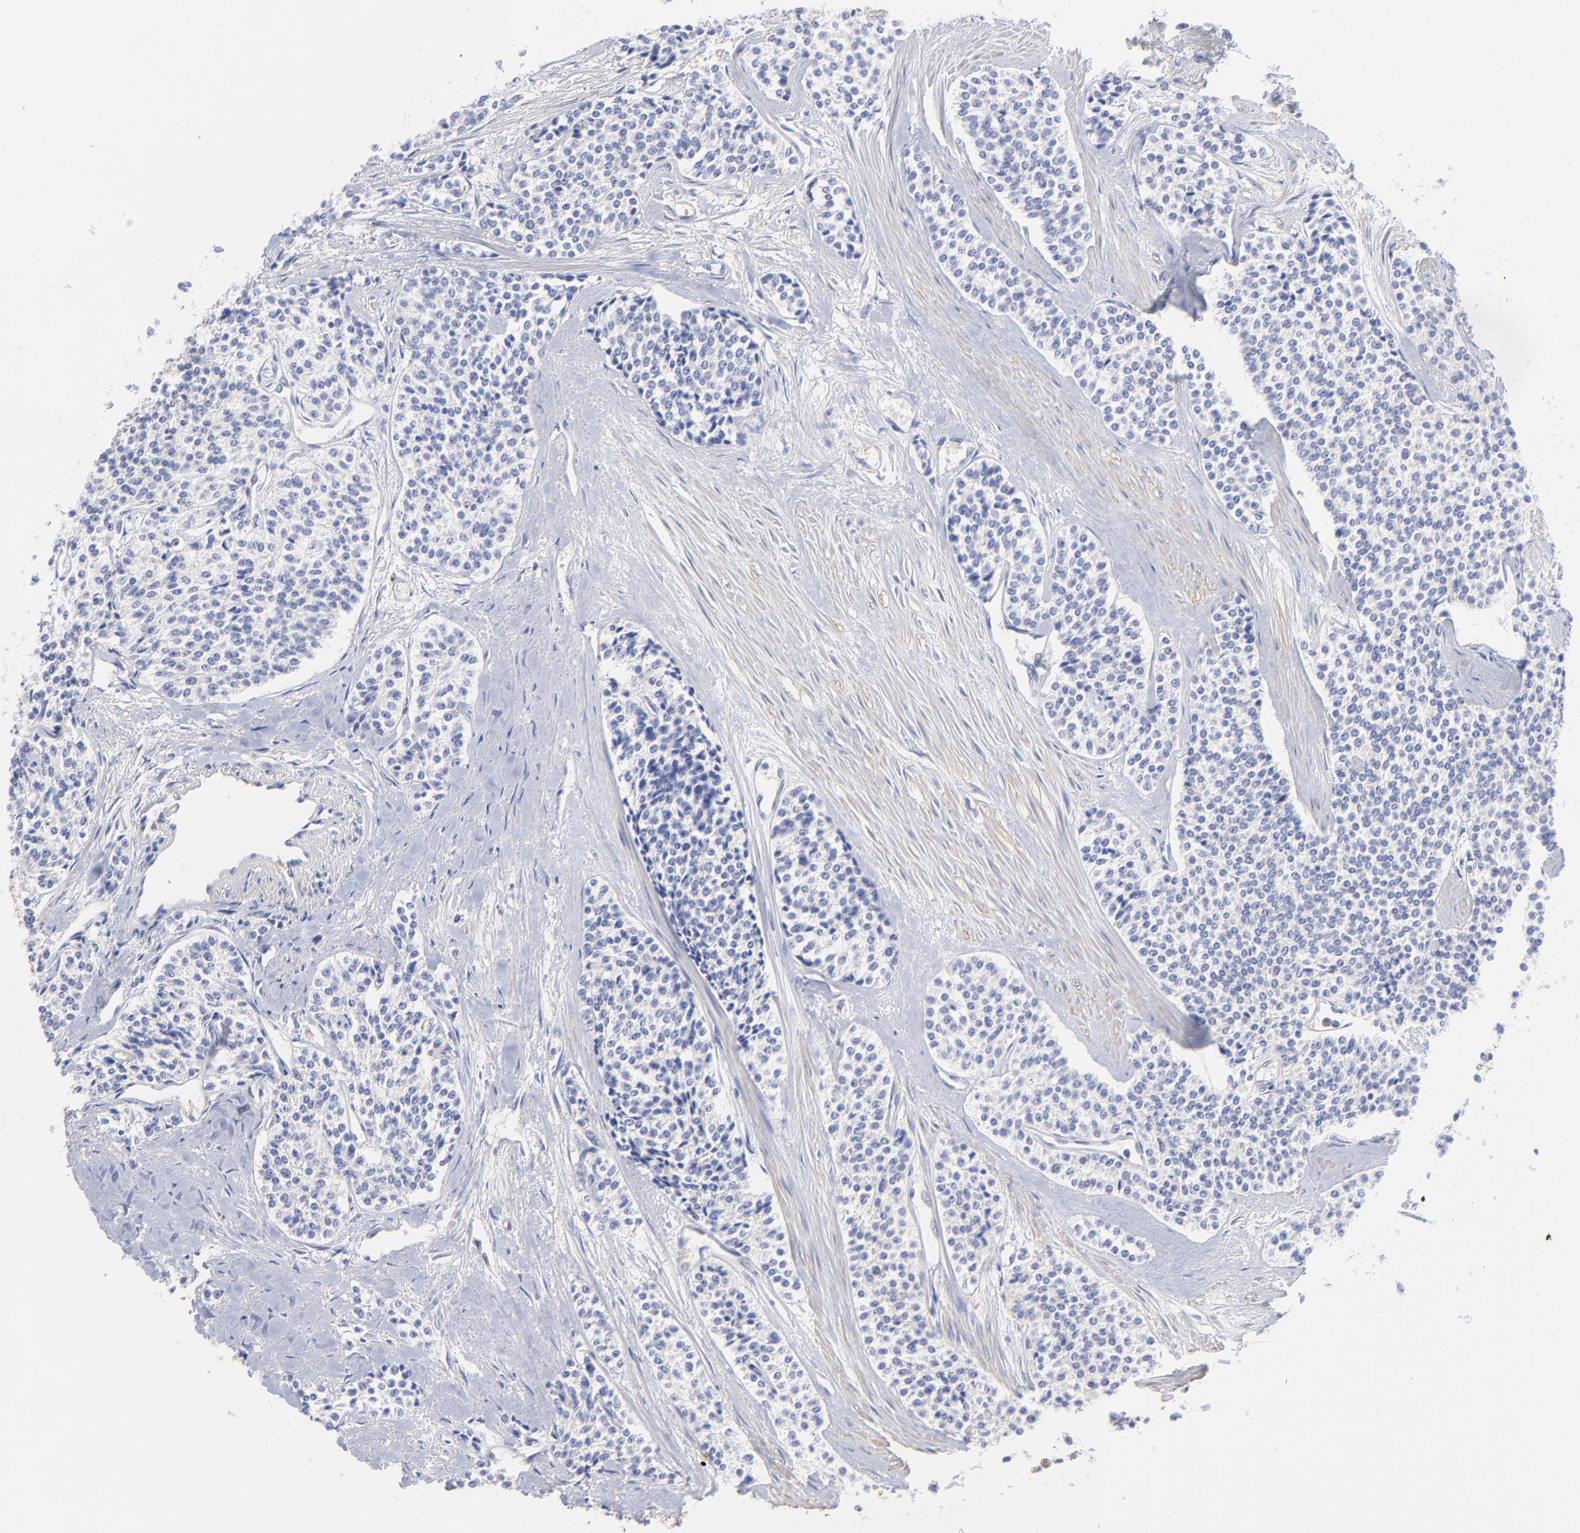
{"staining": {"intensity": "negative", "quantity": "none", "location": "none"}, "tissue": "carcinoid", "cell_type": "Tumor cells", "image_type": "cancer", "snomed": [{"axis": "morphology", "description": "Carcinoid, malignant, NOS"}, {"axis": "topography", "description": "Stomach"}], "caption": "This is an IHC micrograph of malignant carcinoid. There is no expression in tumor cells.", "gene": "DCTPP1", "patient": {"sex": "female", "age": 76}}